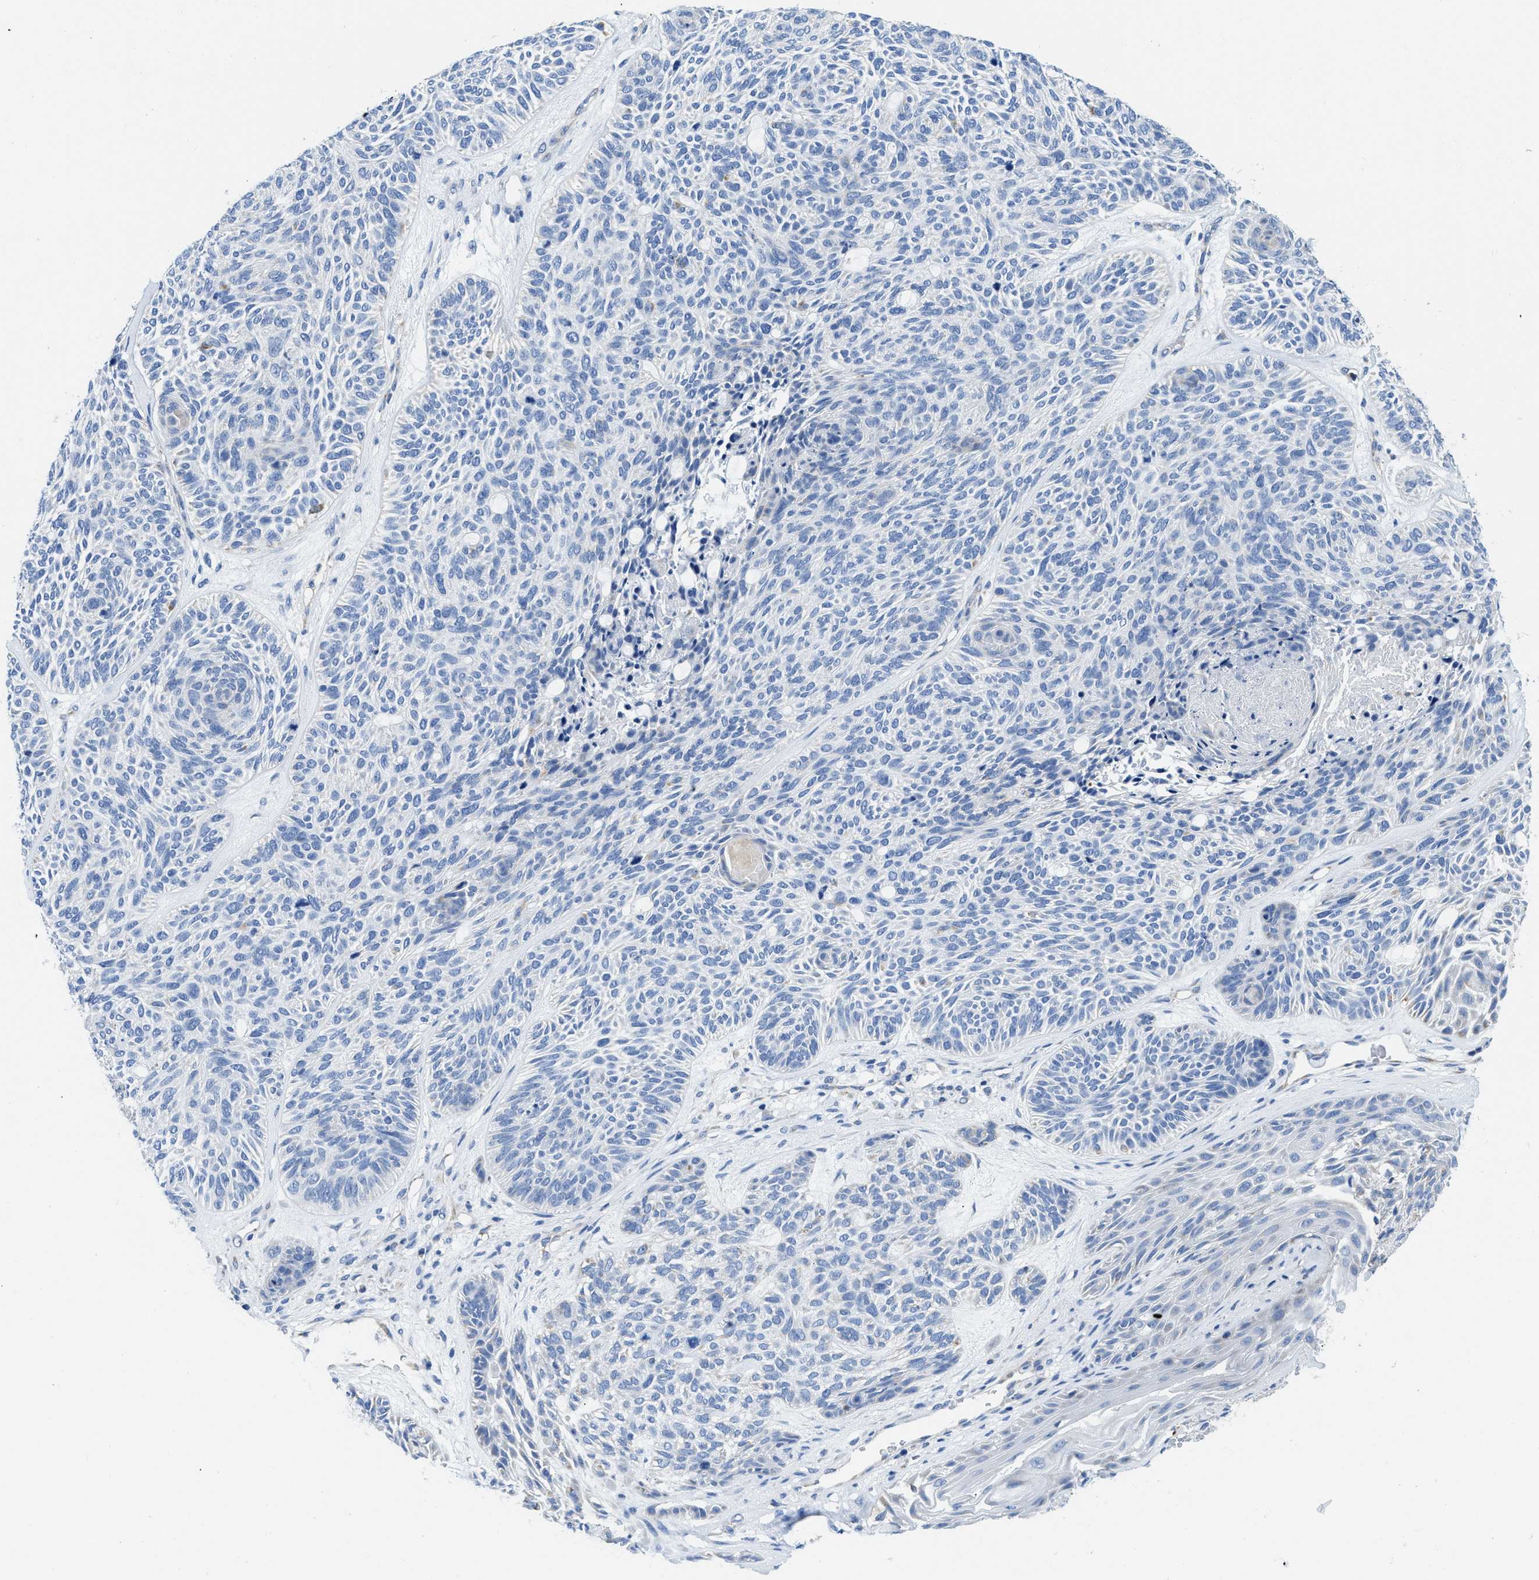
{"staining": {"intensity": "negative", "quantity": "none", "location": "none"}, "tissue": "skin cancer", "cell_type": "Tumor cells", "image_type": "cancer", "snomed": [{"axis": "morphology", "description": "Basal cell carcinoma"}, {"axis": "topography", "description": "Skin"}], "caption": "Micrograph shows no protein expression in tumor cells of basal cell carcinoma (skin) tissue.", "gene": "SLC25A13", "patient": {"sex": "male", "age": 55}}